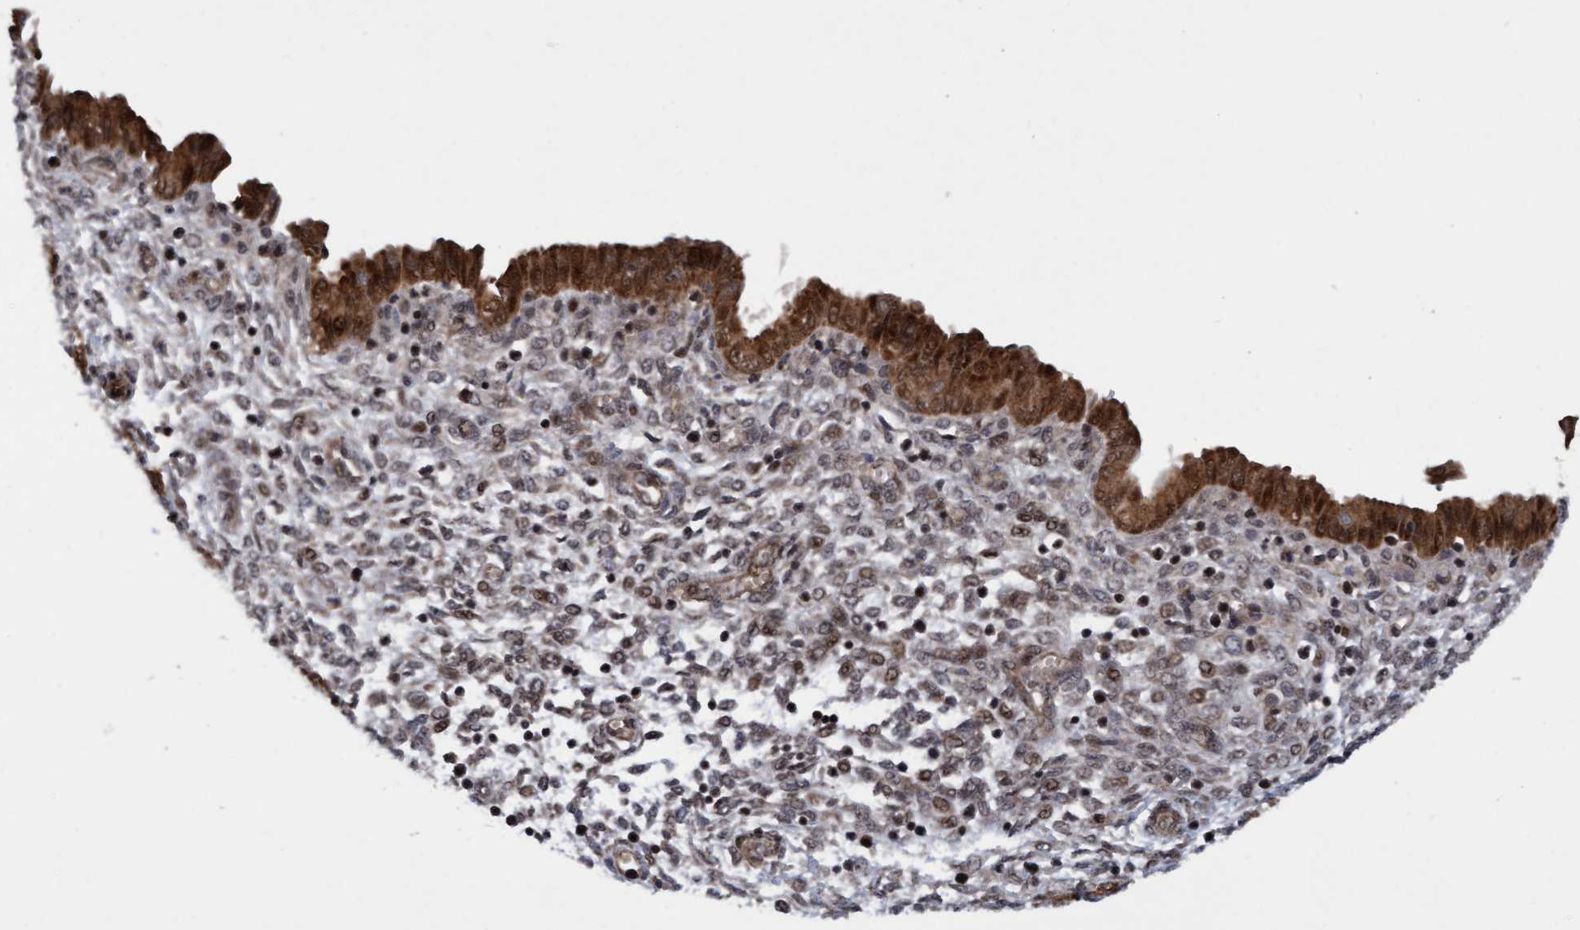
{"staining": {"intensity": "weak", "quantity": ">75%", "location": "nuclear"}, "tissue": "endometrium", "cell_type": "Cells in endometrial stroma", "image_type": "normal", "snomed": [{"axis": "morphology", "description": "Normal tissue, NOS"}, {"axis": "topography", "description": "Endometrium"}], "caption": "The immunohistochemical stain shows weak nuclear expression in cells in endometrial stroma of unremarkable endometrium. (IHC, brightfield microscopy, high magnification).", "gene": "ITFG1", "patient": {"sex": "female", "age": 33}}